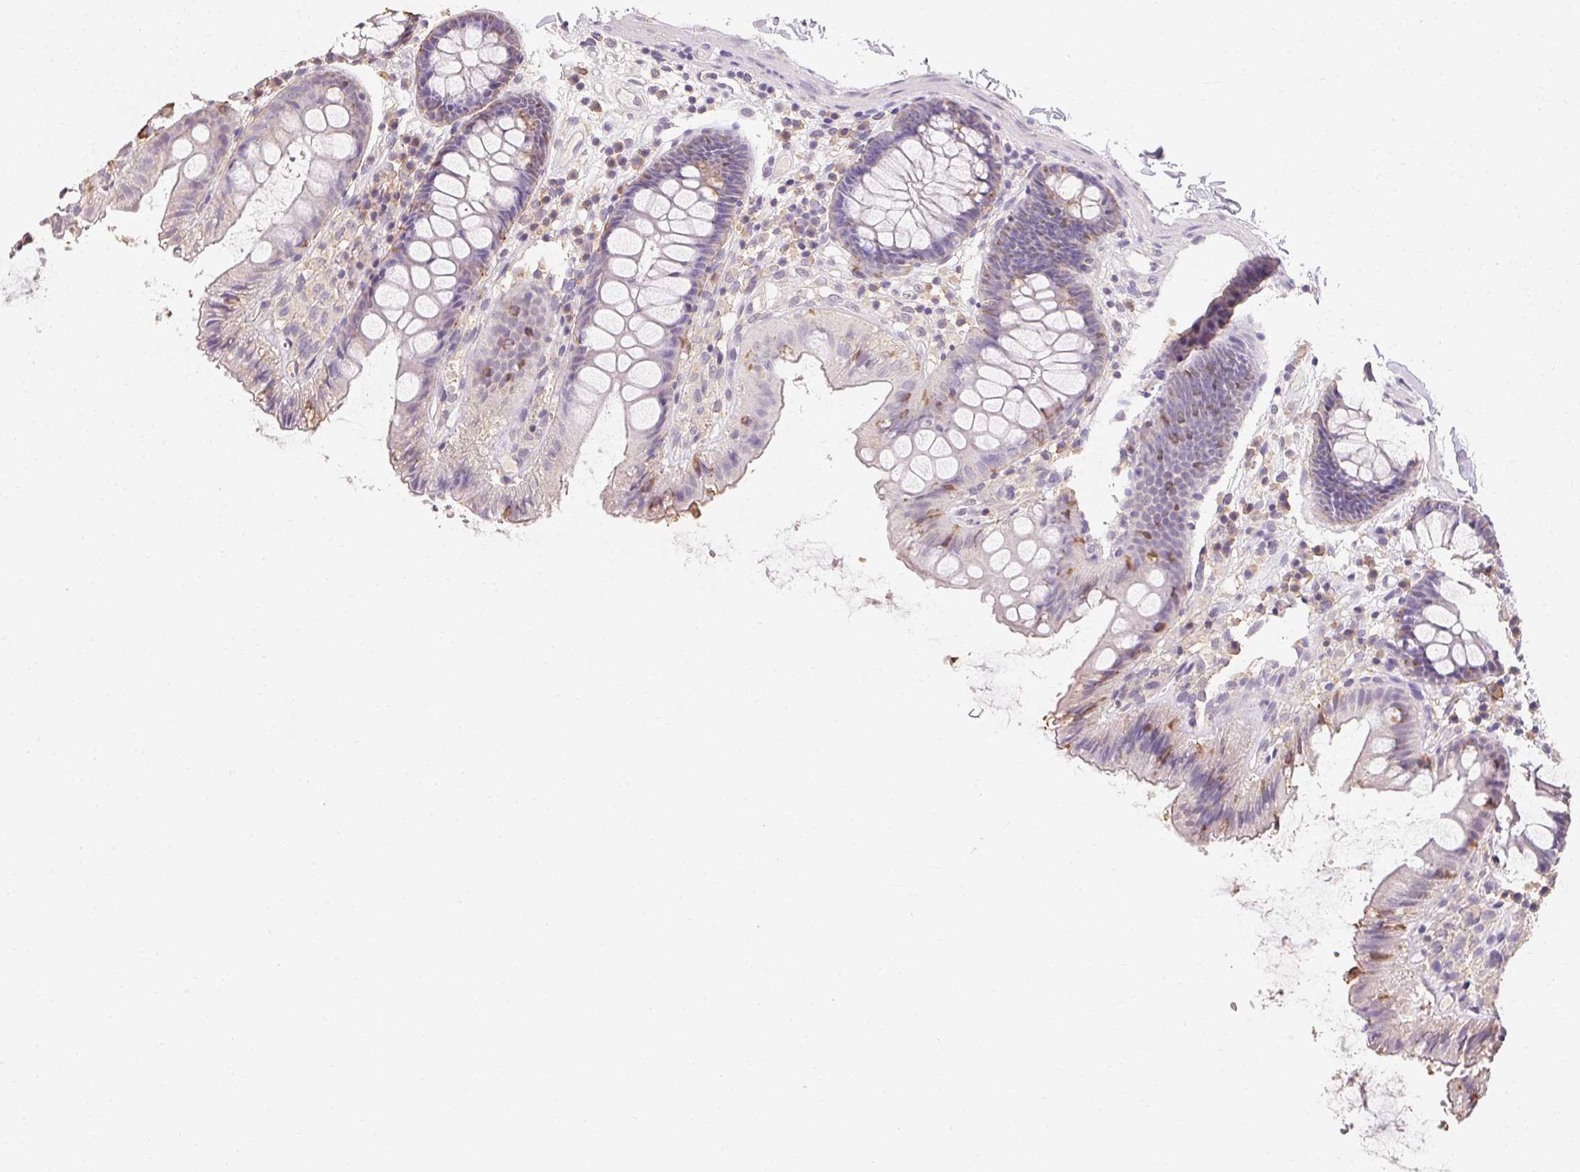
{"staining": {"intensity": "weak", "quantity": "25%-75%", "location": "cytoplasmic/membranous"}, "tissue": "colon", "cell_type": "Endothelial cells", "image_type": "normal", "snomed": [{"axis": "morphology", "description": "Normal tissue, NOS"}, {"axis": "topography", "description": "Colon"}], "caption": "Immunohistochemical staining of benign human colon reveals low levels of weak cytoplasmic/membranous positivity in about 25%-75% of endothelial cells.", "gene": "MAP7D2", "patient": {"sex": "male", "age": 84}}